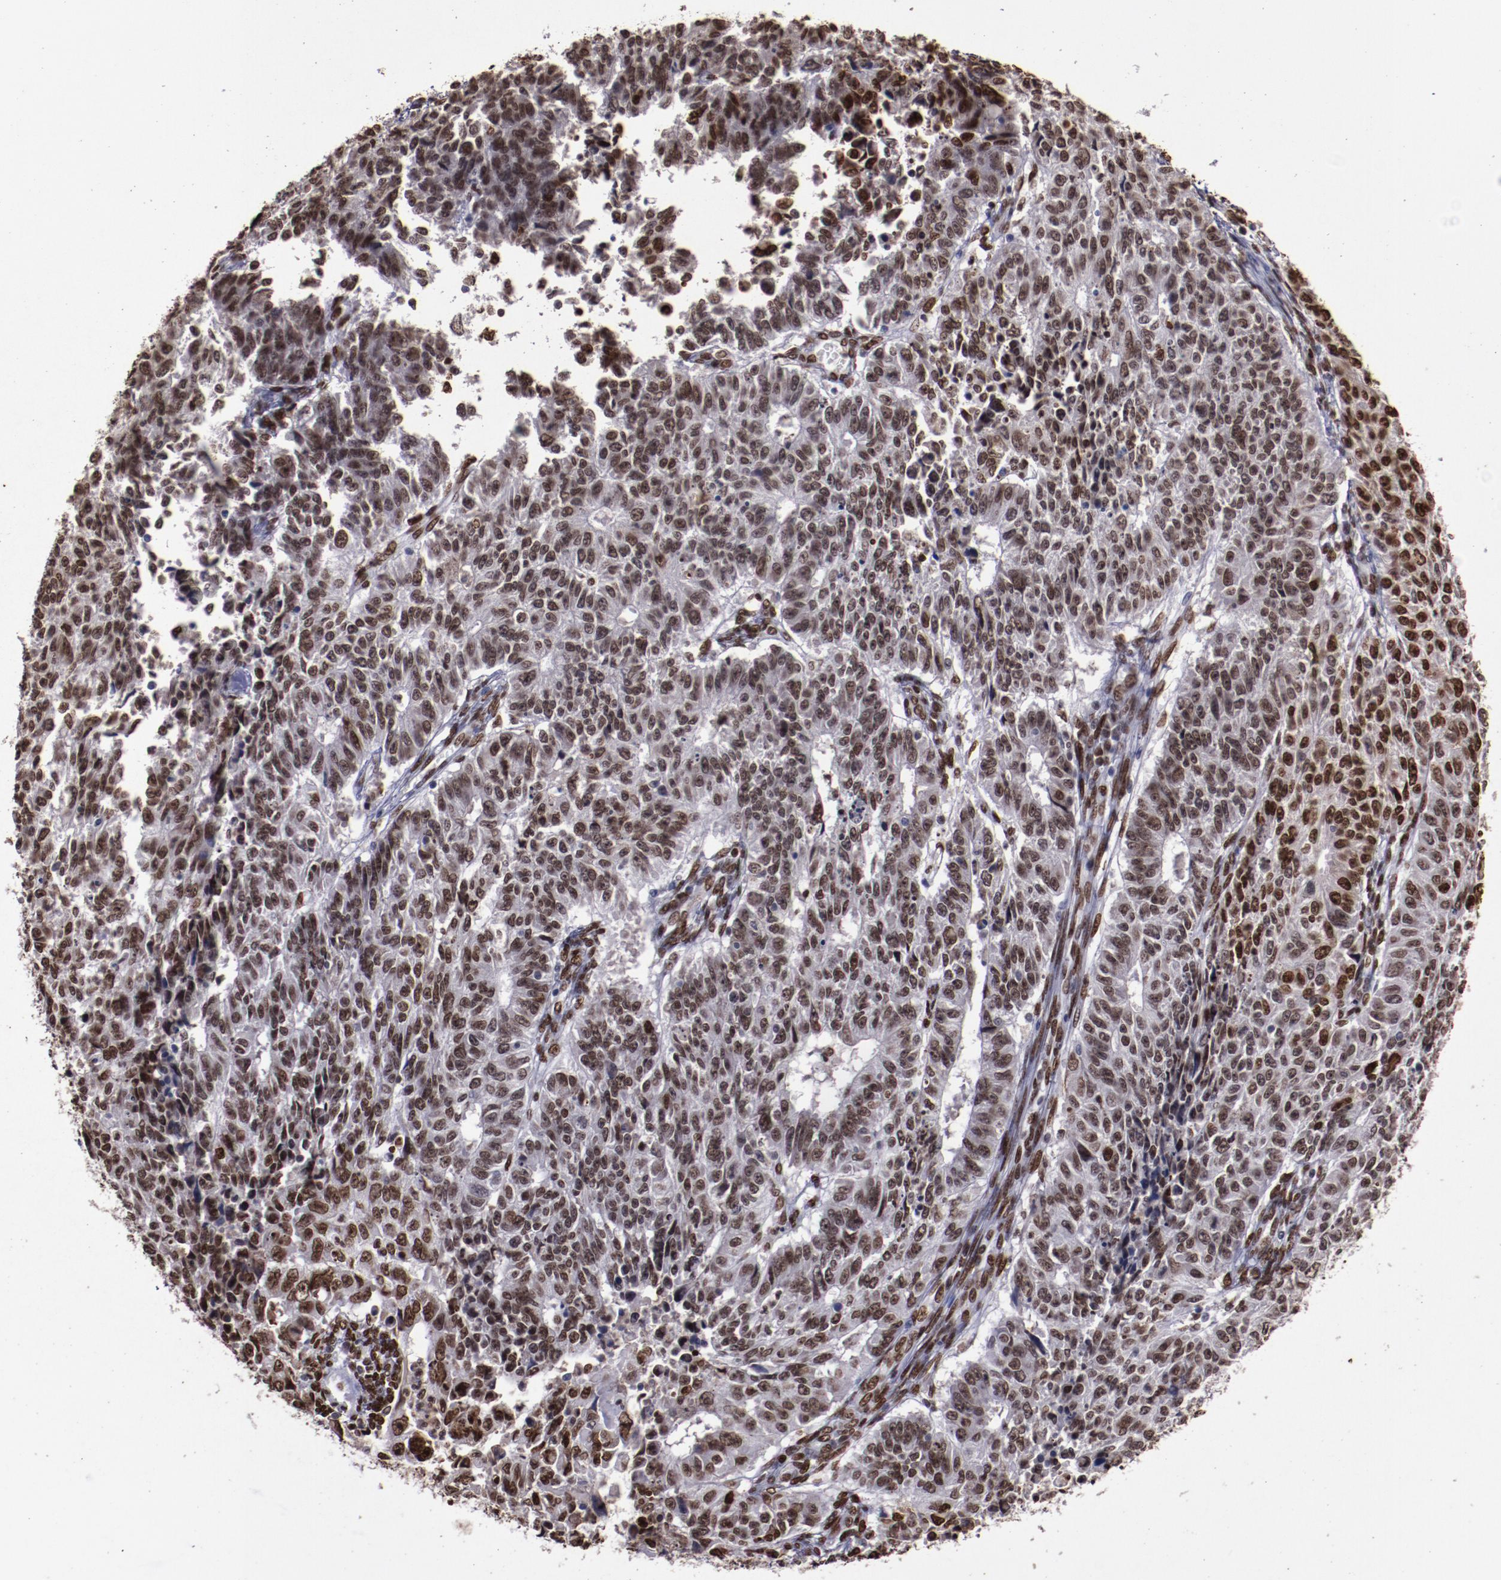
{"staining": {"intensity": "moderate", "quantity": ">75%", "location": "nuclear"}, "tissue": "endometrial cancer", "cell_type": "Tumor cells", "image_type": "cancer", "snomed": [{"axis": "morphology", "description": "Adenocarcinoma, NOS"}, {"axis": "topography", "description": "Endometrium"}], "caption": "This micrograph displays immunohistochemistry staining of adenocarcinoma (endometrial), with medium moderate nuclear expression in approximately >75% of tumor cells.", "gene": "APEX1", "patient": {"sex": "female", "age": 42}}